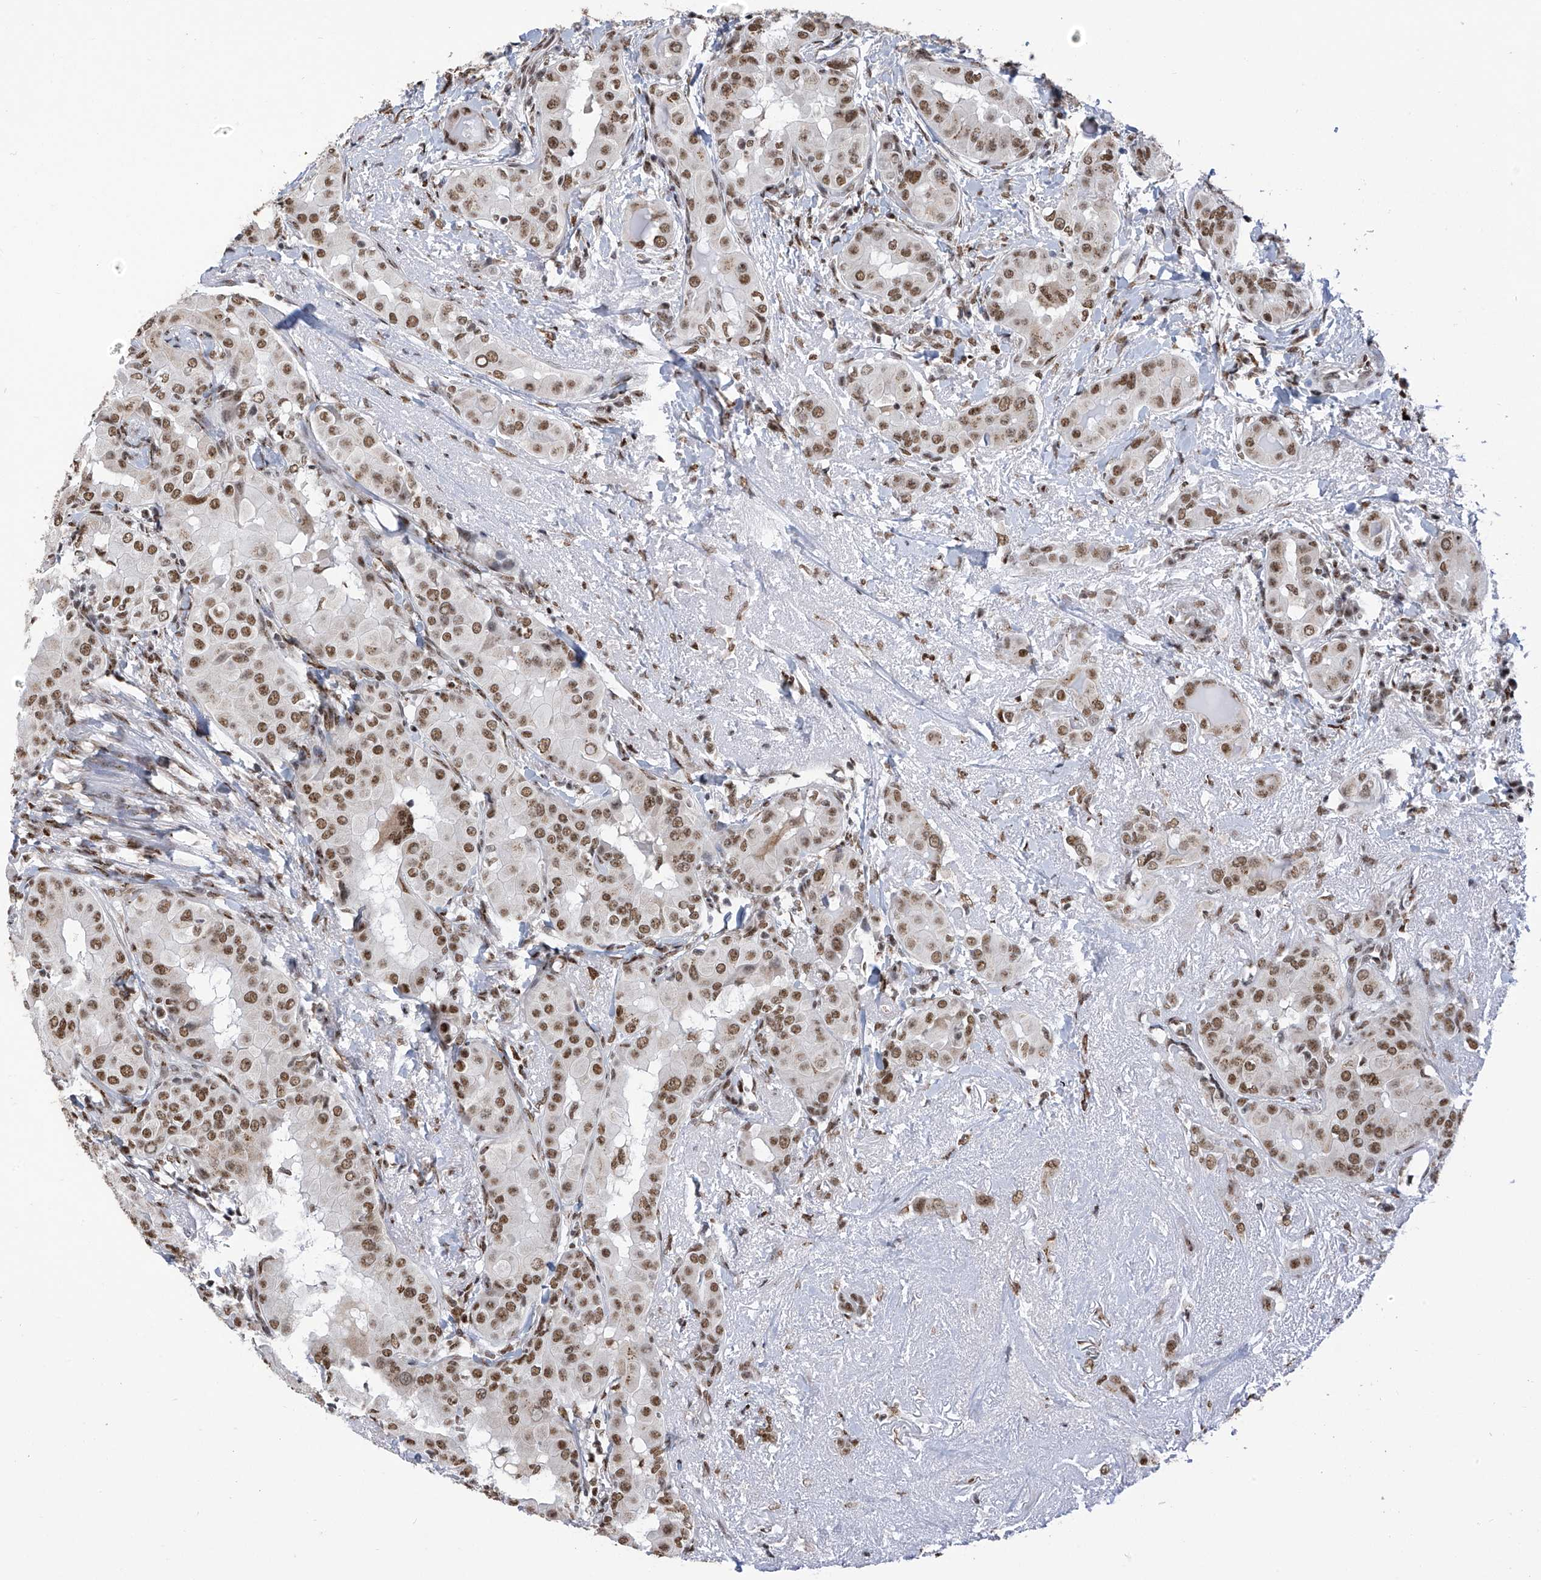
{"staining": {"intensity": "moderate", "quantity": ">75%", "location": "nuclear"}, "tissue": "thyroid cancer", "cell_type": "Tumor cells", "image_type": "cancer", "snomed": [{"axis": "morphology", "description": "Papillary adenocarcinoma, NOS"}, {"axis": "topography", "description": "Thyroid gland"}], "caption": "Moderate nuclear protein staining is present in about >75% of tumor cells in thyroid papillary adenocarcinoma.", "gene": "APLF", "patient": {"sex": "male", "age": 33}}